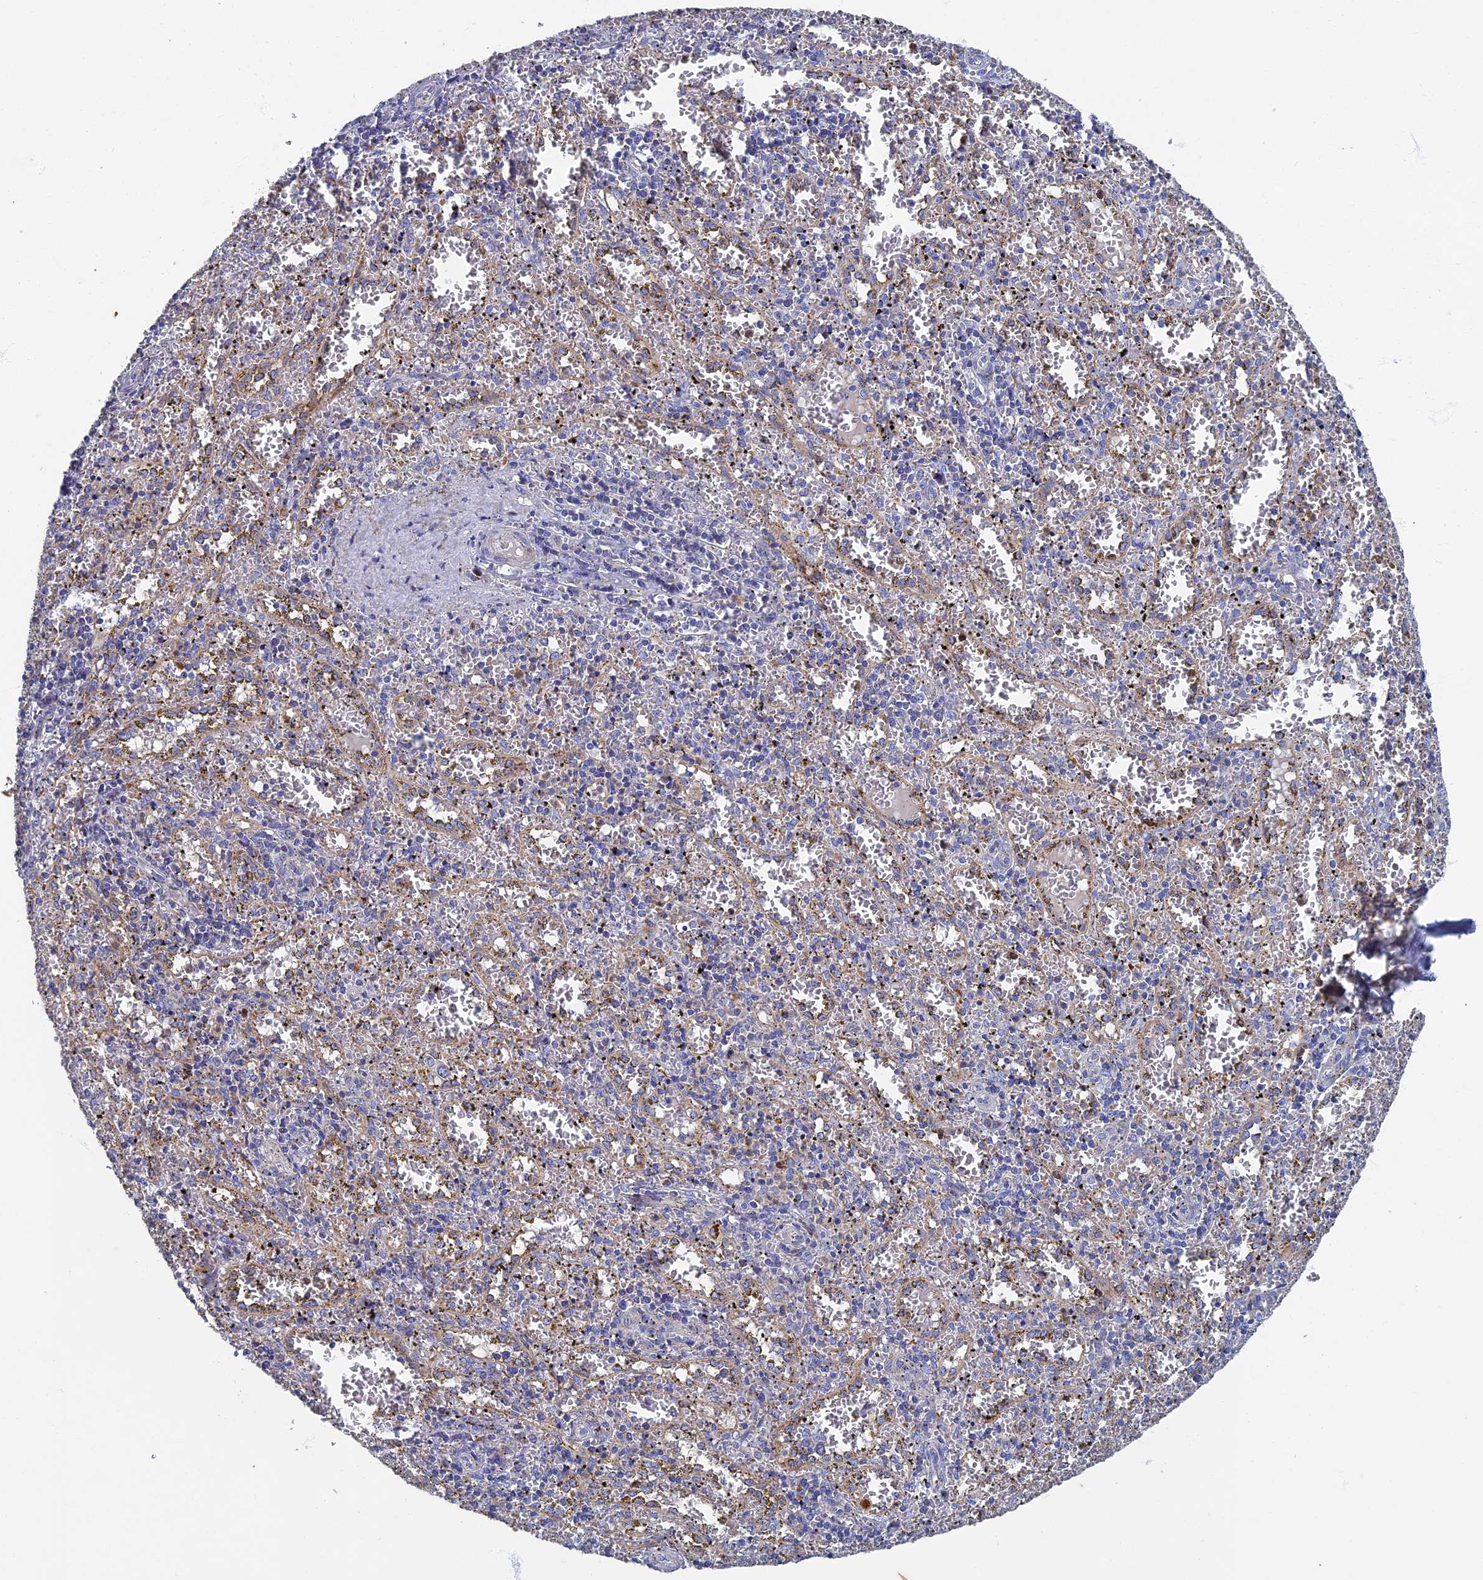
{"staining": {"intensity": "moderate", "quantity": "<25%", "location": "cytoplasmic/membranous"}, "tissue": "spleen", "cell_type": "Cells in red pulp", "image_type": "normal", "snomed": [{"axis": "morphology", "description": "Normal tissue, NOS"}, {"axis": "topography", "description": "Spleen"}], "caption": "High-power microscopy captured an IHC histopathology image of normal spleen, revealing moderate cytoplasmic/membranous staining in about <25% of cells in red pulp. Immunohistochemistry stains the protein in brown and the nuclei are stained blue.", "gene": "RNASEK", "patient": {"sex": "male", "age": 11}}